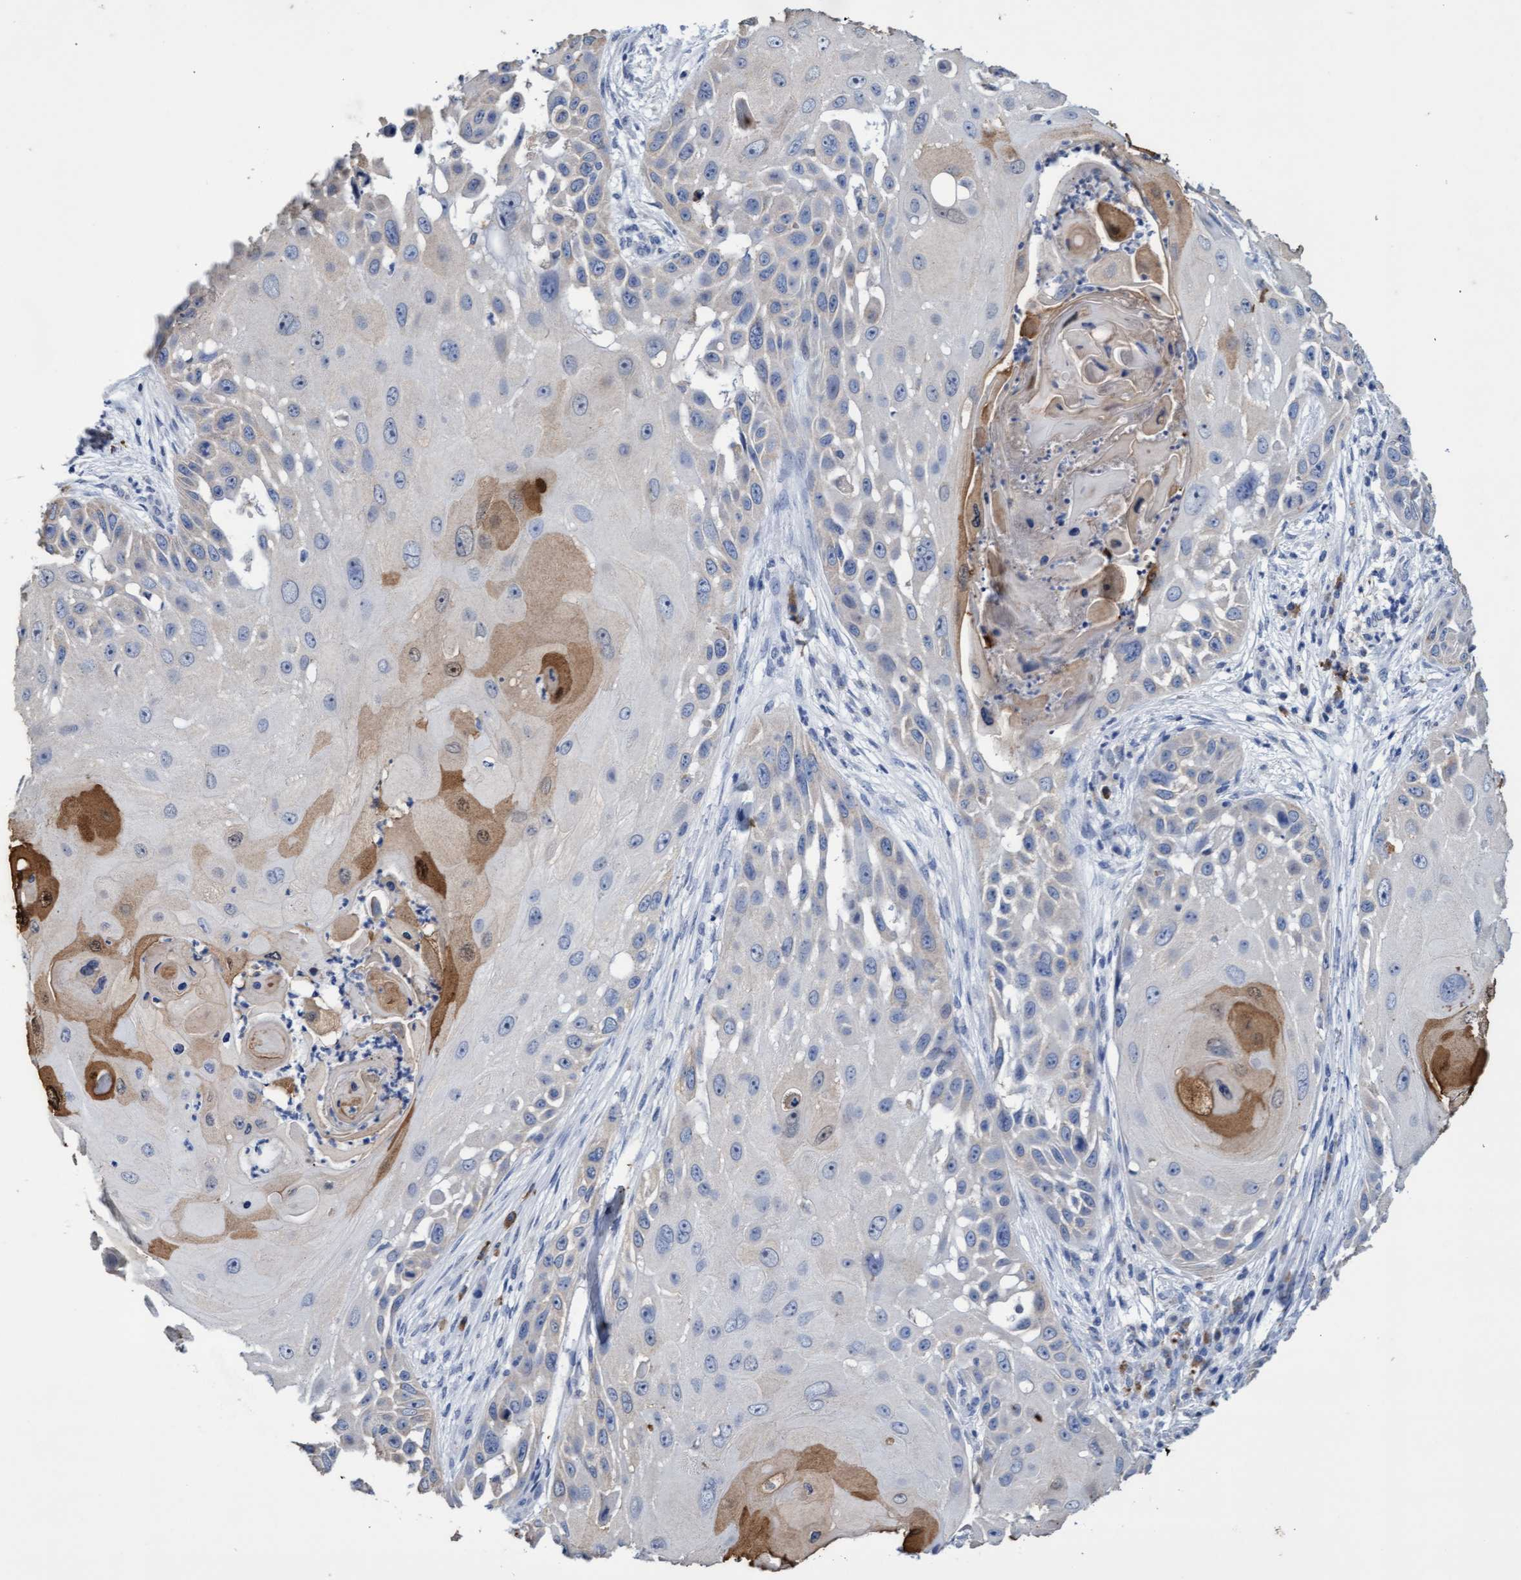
{"staining": {"intensity": "negative", "quantity": "none", "location": "none"}, "tissue": "skin cancer", "cell_type": "Tumor cells", "image_type": "cancer", "snomed": [{"axis": "morphology", "description": "Squamous cell carcinoma, NOS"}, {"axis": "topography", "description": "Skin"}], "caption": "A high-resolution image shows IHC staining of squamous cell carcinoma (skin), which reveals no significant expression in tumor cells.", "gene": "GPR39", "patient": {"sex": "female", "age": 44}}